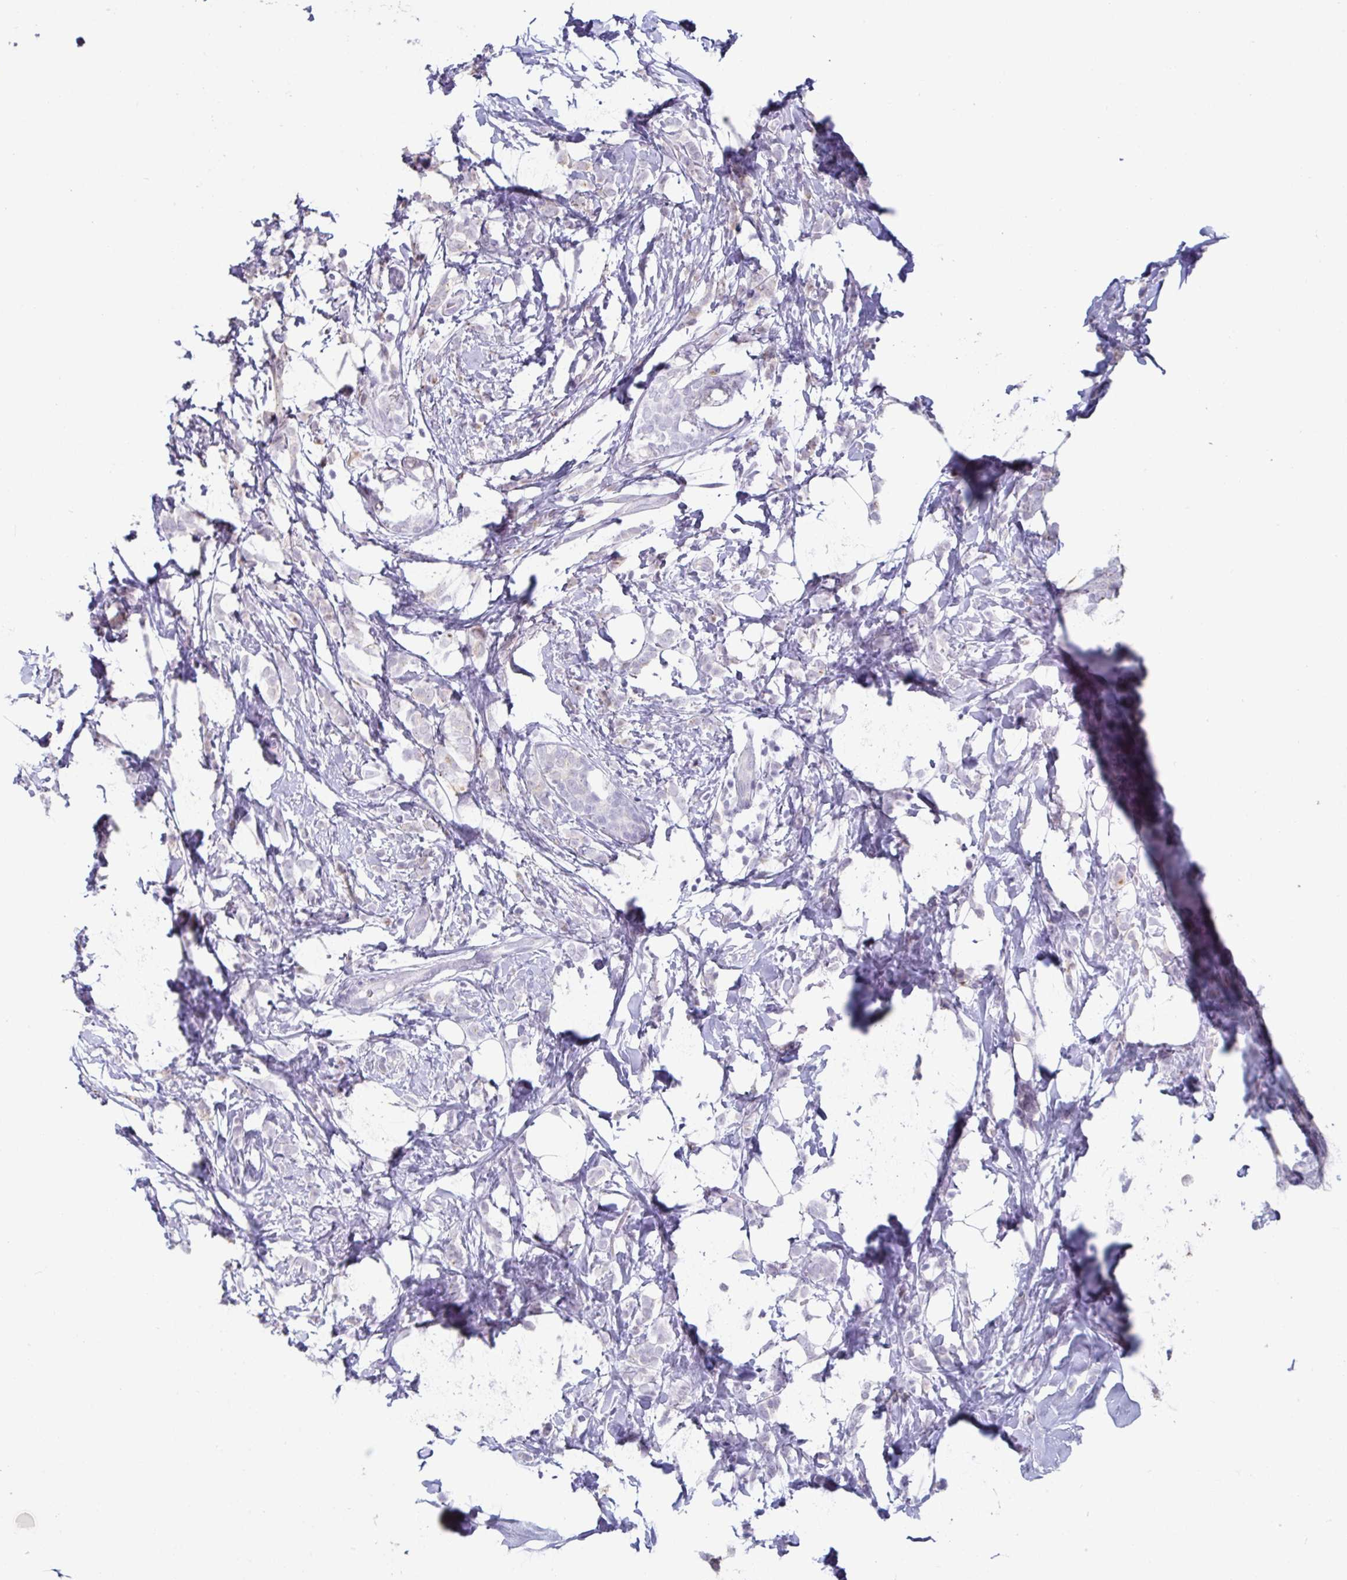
{"staining": {"intensity": "negative", "quantity": "none", "location": "none"}, "tissue": "breast cancer", "cell_type": "Tumor cells", "image_type": "cancer", "snomed": [{"axis": "morphology", "description": "Lobular carcinoma"}, {"axis": "topography", "description": "Breast"}], "caption": "High power microscopy image of an IHC micrograph of breast lobular carcinoma, revealing no significant positivity in tumor cells.", "gene": "VSIG10L", "patient": {"sex": "female", "age": 49}}